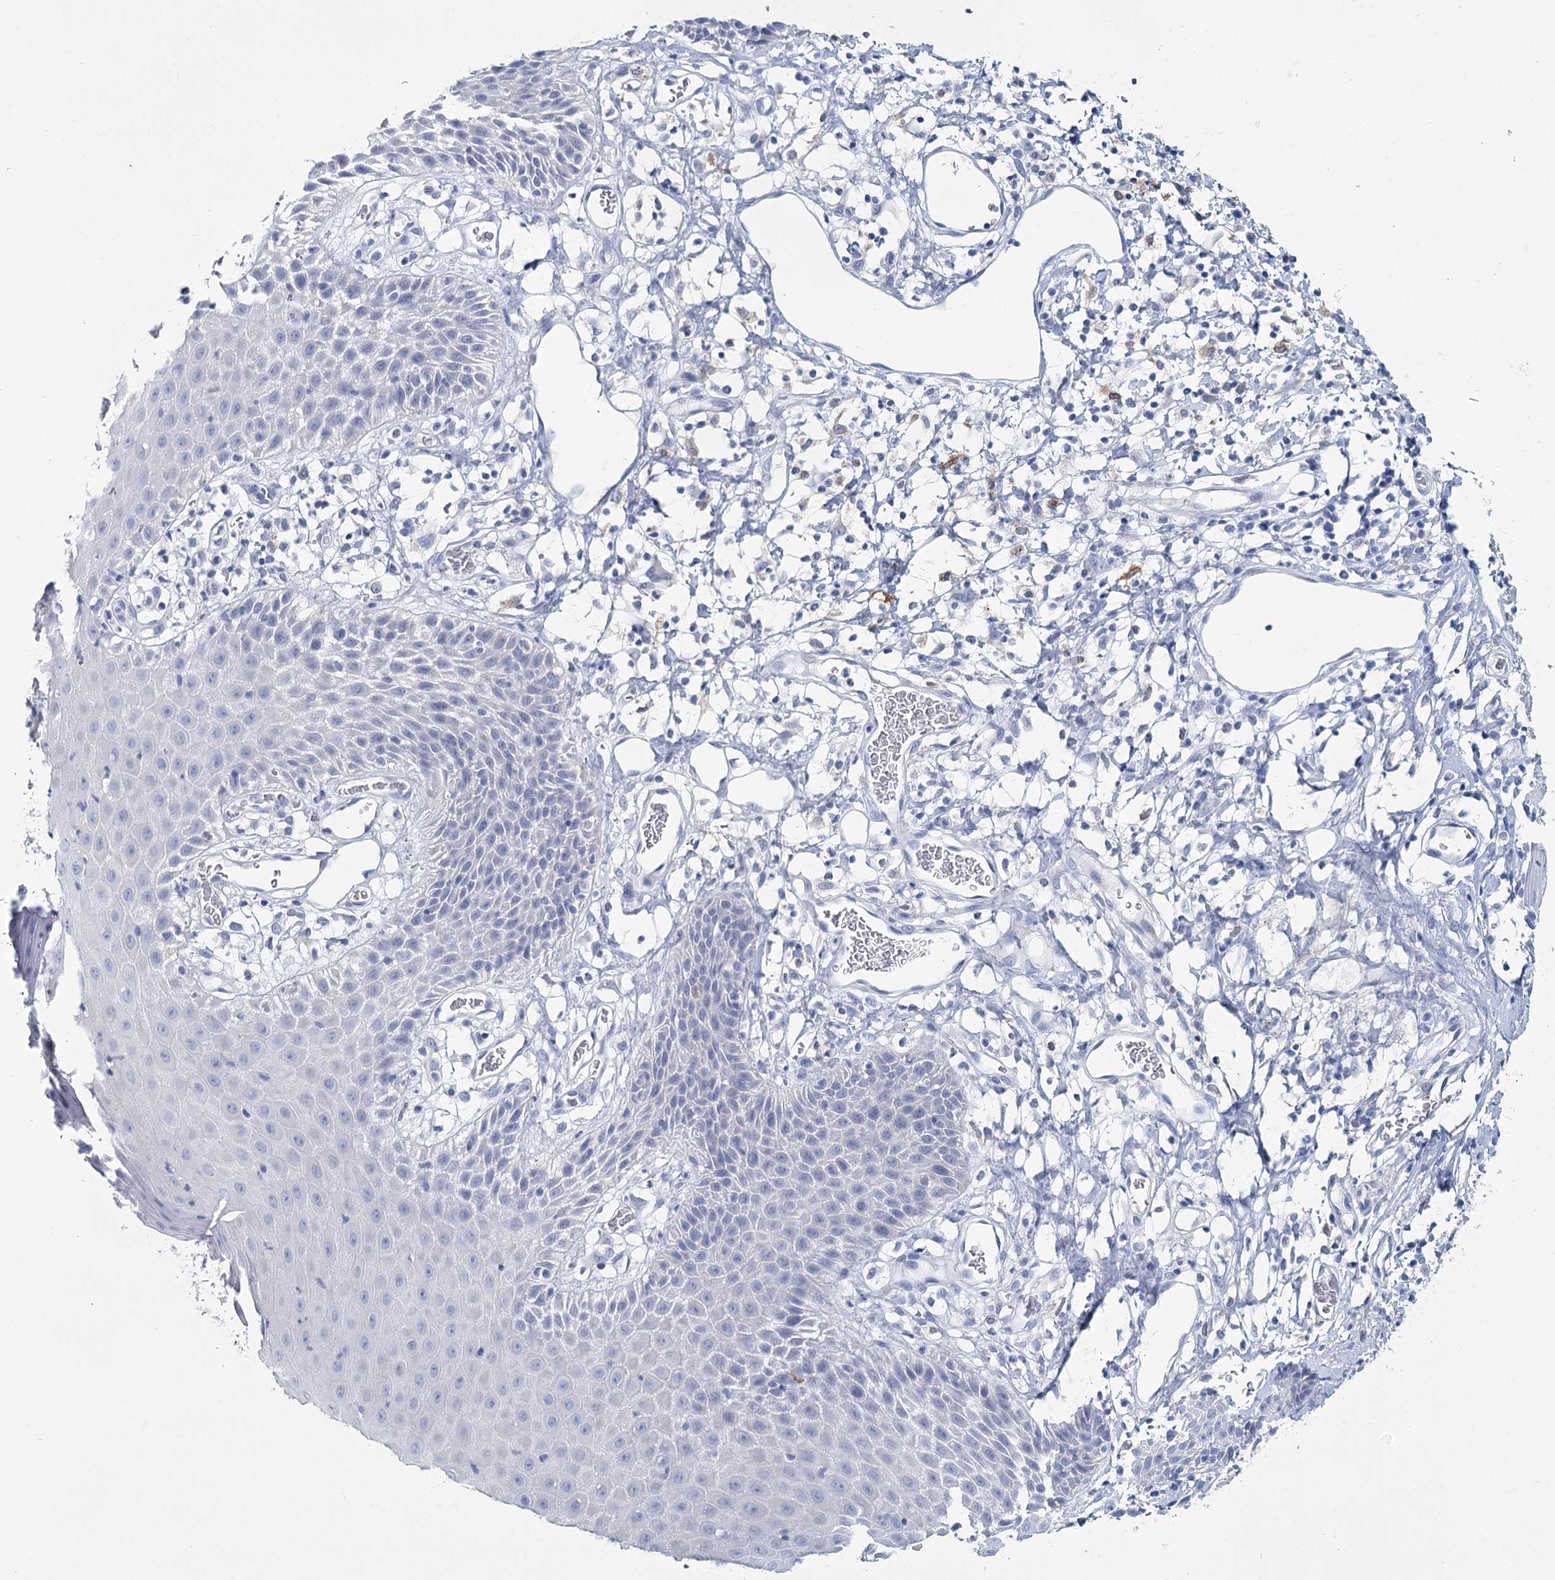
{"staining": {"intensity": "moderate", "quantity": "<25%", "location": "cytoplasmic/membranous"}, "tissue": "skin", "cell_type": "Epidermal cells", "image_type": "normal", "snomed": [{"axis": "morphology", "description": "Normal tissue, NOS"}, {"axis": "topography", "description": "Vulva"}], "caption": "Immunohistochemical staining of benign human skin shows low levels of moderate cytoplasmic/membranous expression in about <25% of epidermal cells.", "gene": "METTL7B", "patient": {"sex": "female", "age": 68}}